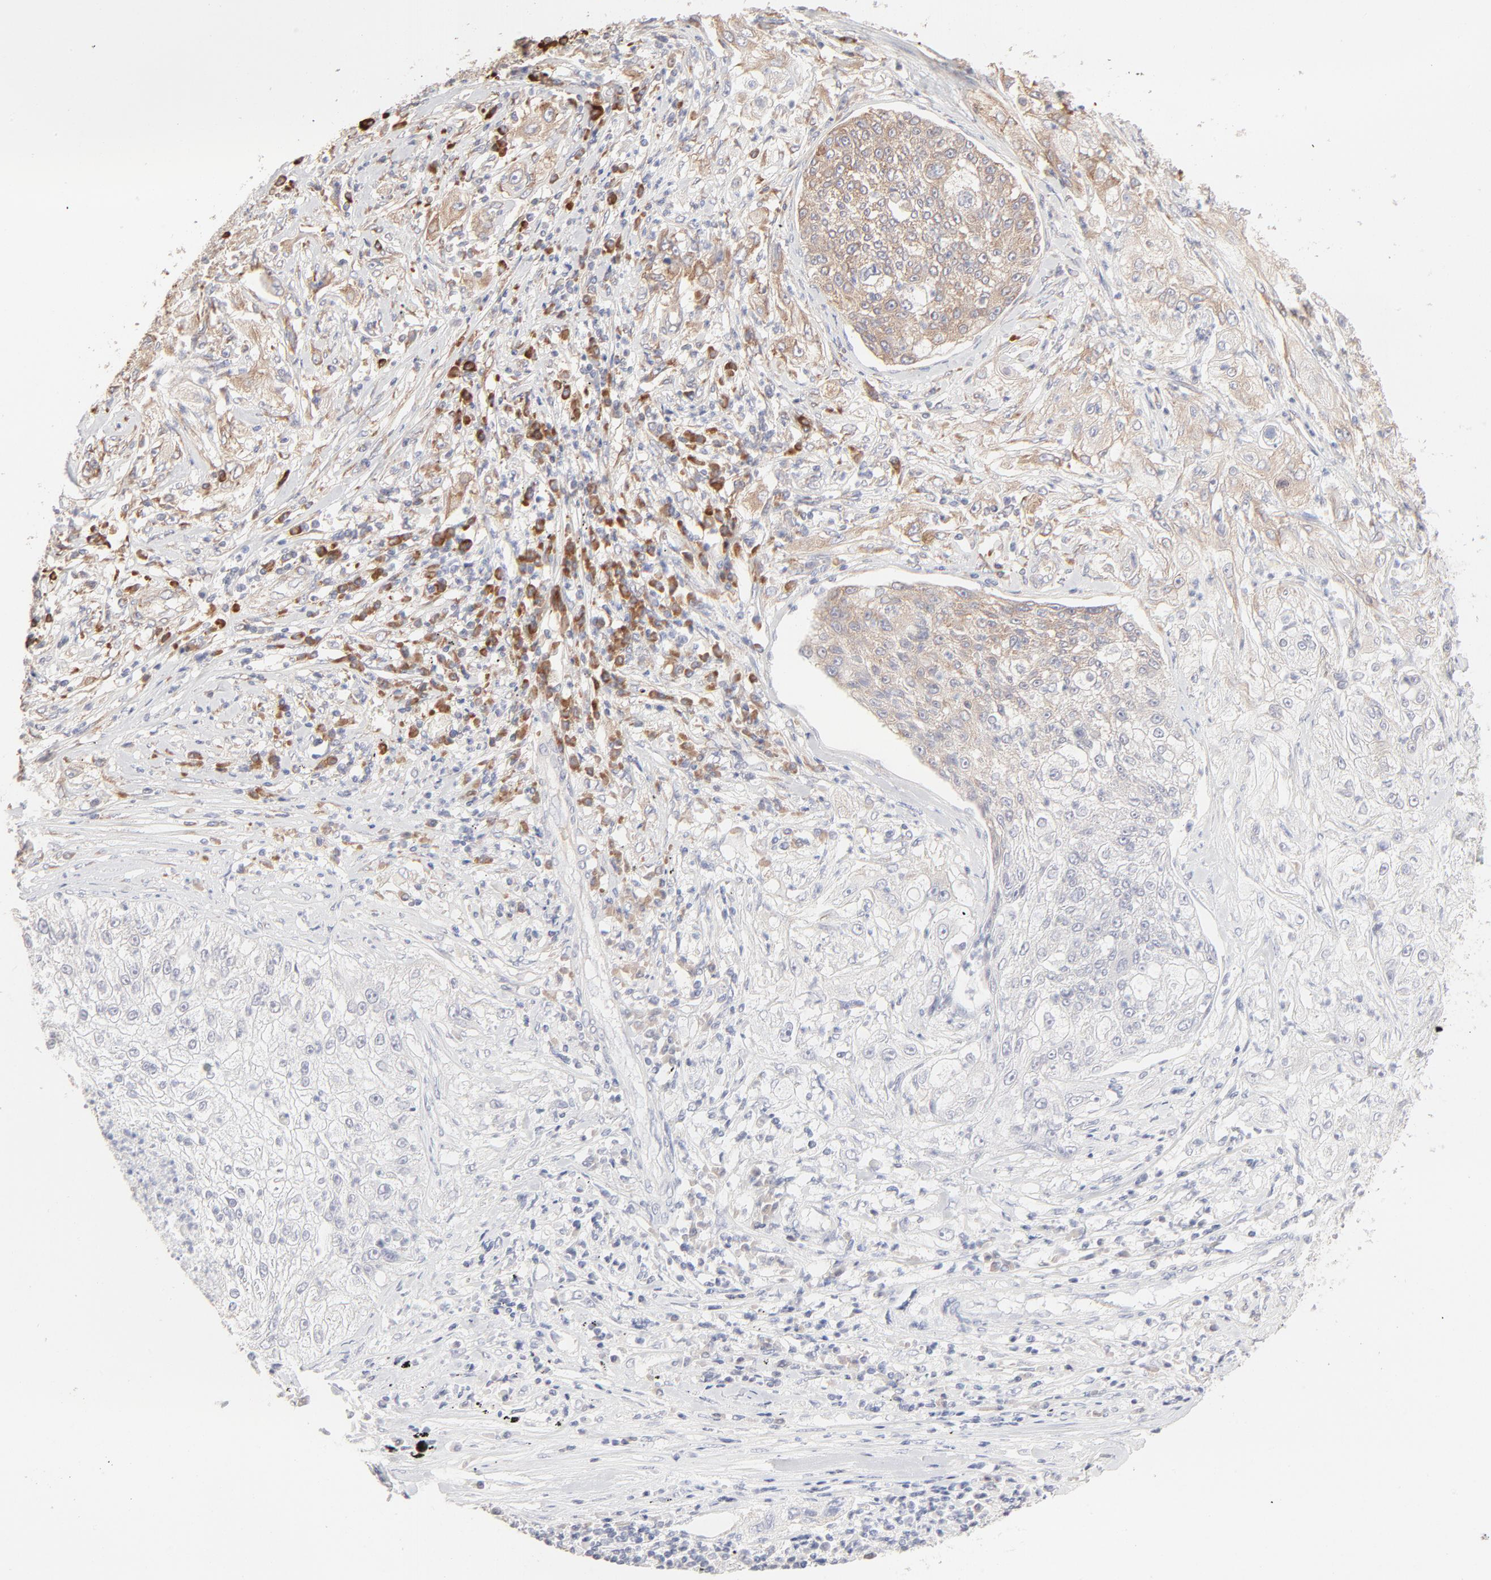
{"staining": {"intensity": "moderate", "quantity": "<25%", "location": "cytoplasmic/membranous"}, "tissue": "lung cancer", "cell_type": "Tumor cells", "image_type": "cancer", "snomed": [{"axis": "morphology", "description": "Inflammation, NOS"}, {"axis": "morphology", "description": "Squamous cell carcinoma, NOS"}, {"axis": "topography", "description": "Lymph node"}, {"axis": "topography", "description": "Soft tissue"}, {"axis": "topography", "description": "Lung"}], "caption": "The immunohistochemical stain shows moderate cytoplasmic/membranous expression in tumor cells of squamous cell carcinoma (lung) tissue. Immunohistochemistry stains the protein in brown and the nuclei are stained blue.", "gene": "RPS21", "patient": {"sex": "male", "age": 66}}